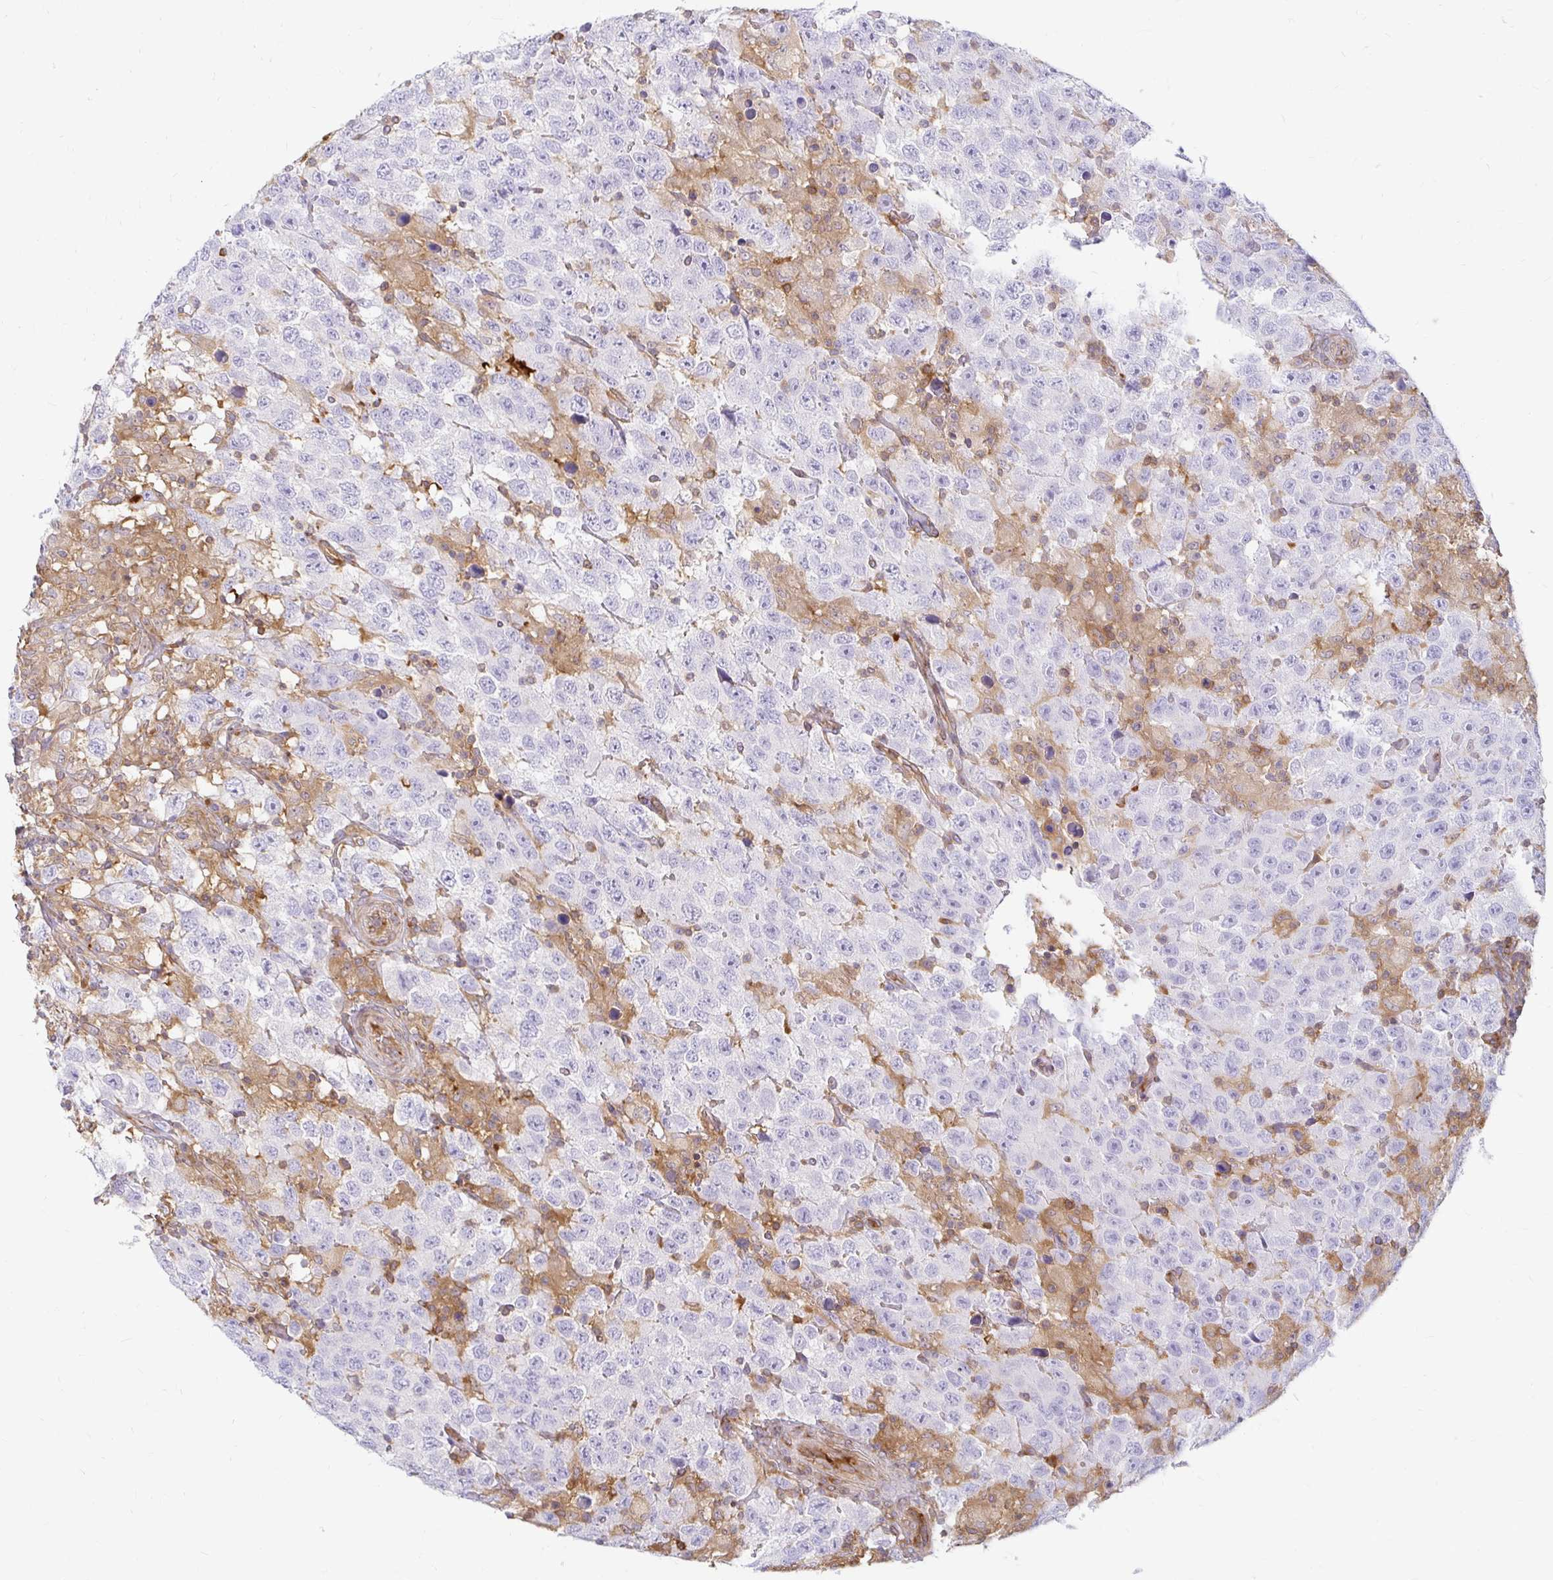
{"staining": {"intensity": "negative", "quantity": "none", "location": "none"}, "tissue": "testis cancer", "cell_type": "Tumor cells", "image_type": "cancer", "snomed": [{"axis": "morphology", "description": "Seminoma, NOS"}, {"axis": "topography", "description": "Testis"}], "caption": "Immunohistochemical staining of seminoma (testis) demonstrates no significant expression in tumor cells. Nuclei are stained in blue.", "gene": "CAST", "patient": {"sex": "male", "age": 41}}